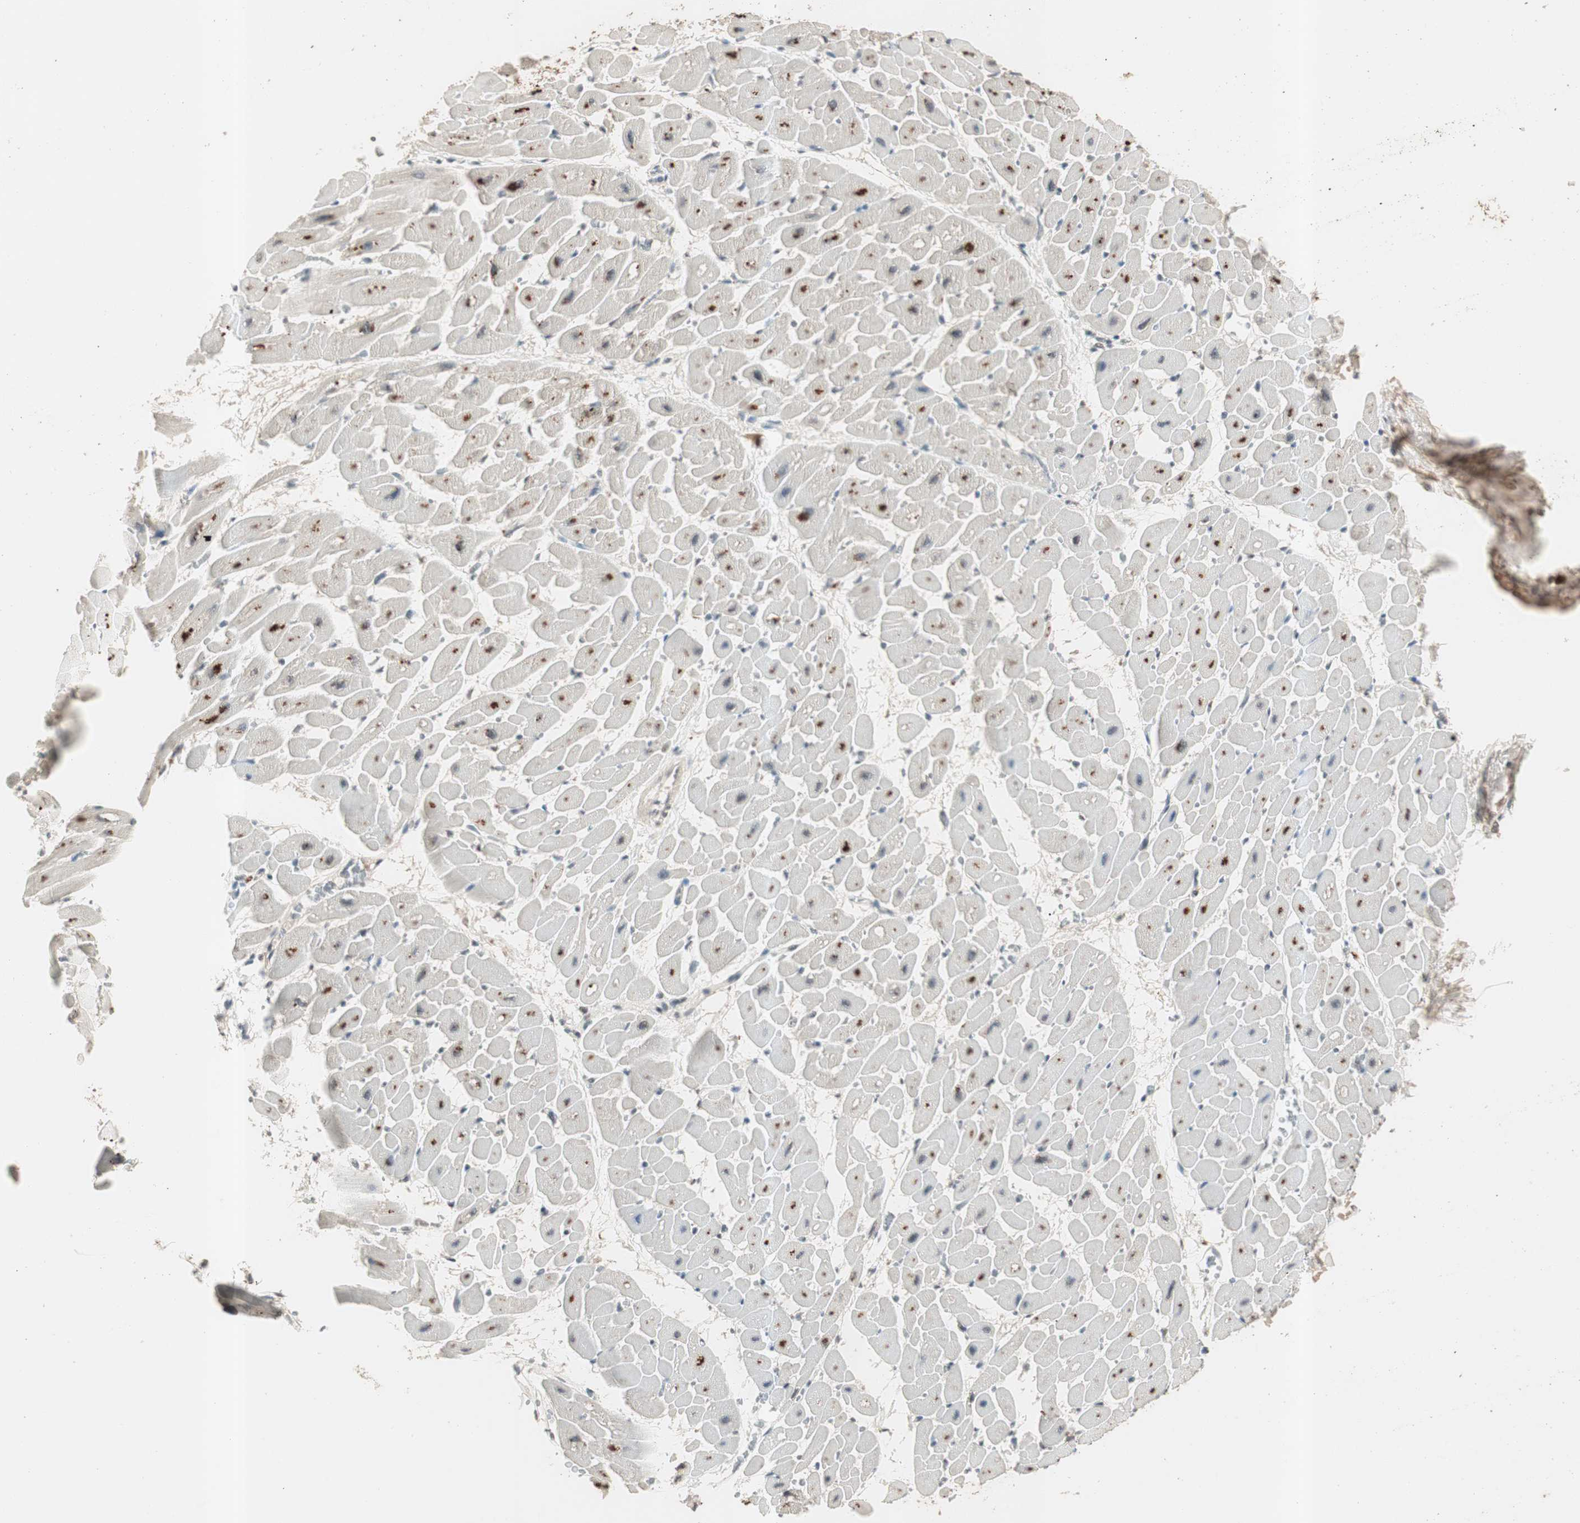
{"staining": {"intensity": "moderate", "quantity": "25%-75%", "location": "cytoplasmic/membranous"}, "tissue": "heart muscle", "cell_type": "Cardiomyocytes", "image_type": "normal", "snomed": [{"axis": "morphology", "description": "Normal tissue, NOS"}, {"axis": "topography", "description": "Heart"}], "caption": "This photomicrograph displays IHC staining of normal heart muscle, with medium moderate cytoplasmic/membranous positivity in about 25%-75% of cardiomyocytes.", "gene": "NFRKB", "patient": {"sex": "male", "age": 45}}